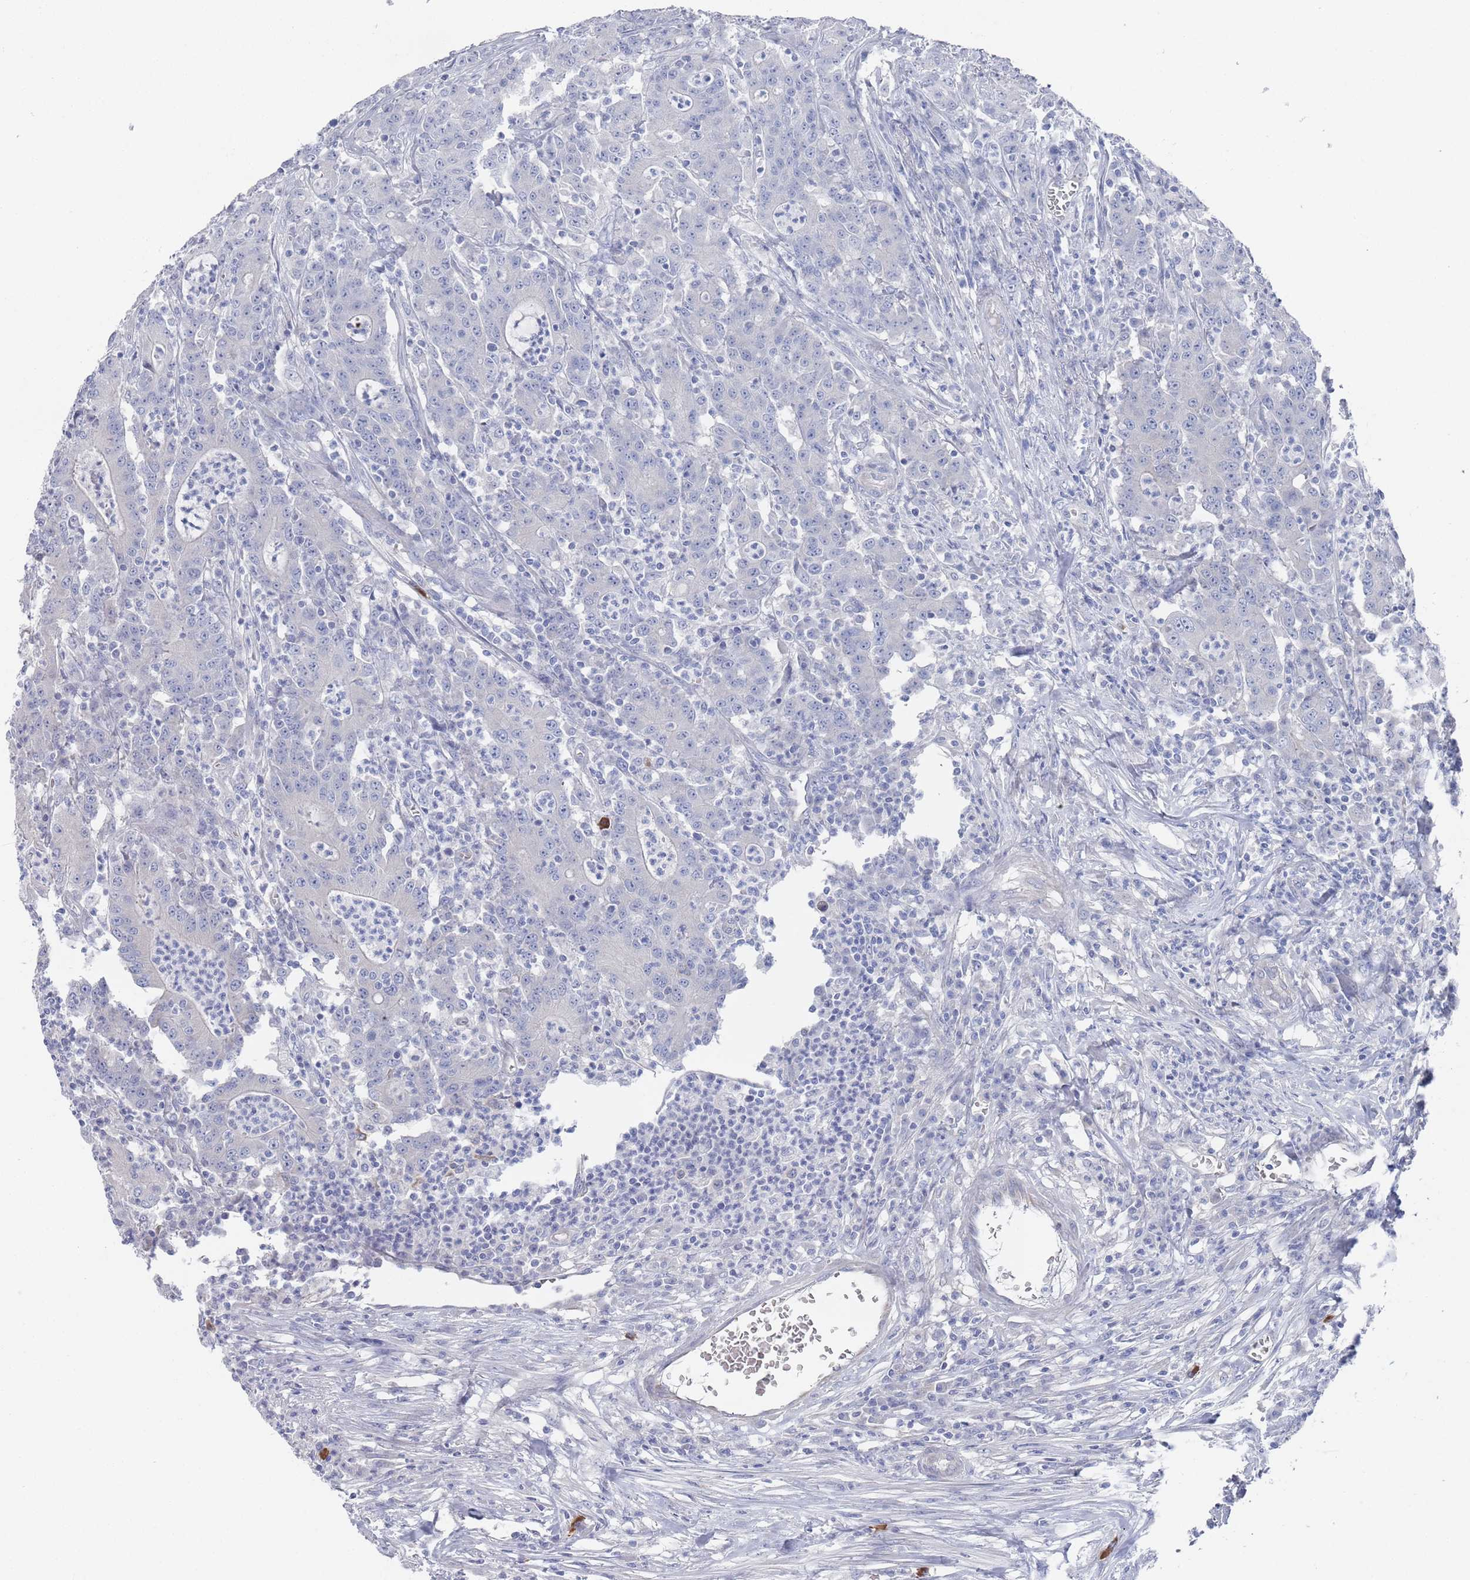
{"staining": {"intensity": "negative", "quantity": "none", "location": "none"}, "tissue": "colorectal cancer", "cell_type": "Tumor cells", "image_type": "cancer", "snomed": [{"axis": "morphology", "description": "Adenocarcinoma, NOS"}, {"axis": "topography", "description": "Colon"}], "caption": "This is a micrograph of immunohistochemistry (IHC) staining of adenocarcinoma (colorectal), which shows no positivity in tumor cells. (DAB immunohistochemistry (IHC) with hematoxylin counter stain).", "gene": "TMCO3", "patient": {"sex": "male", "age": 83}}